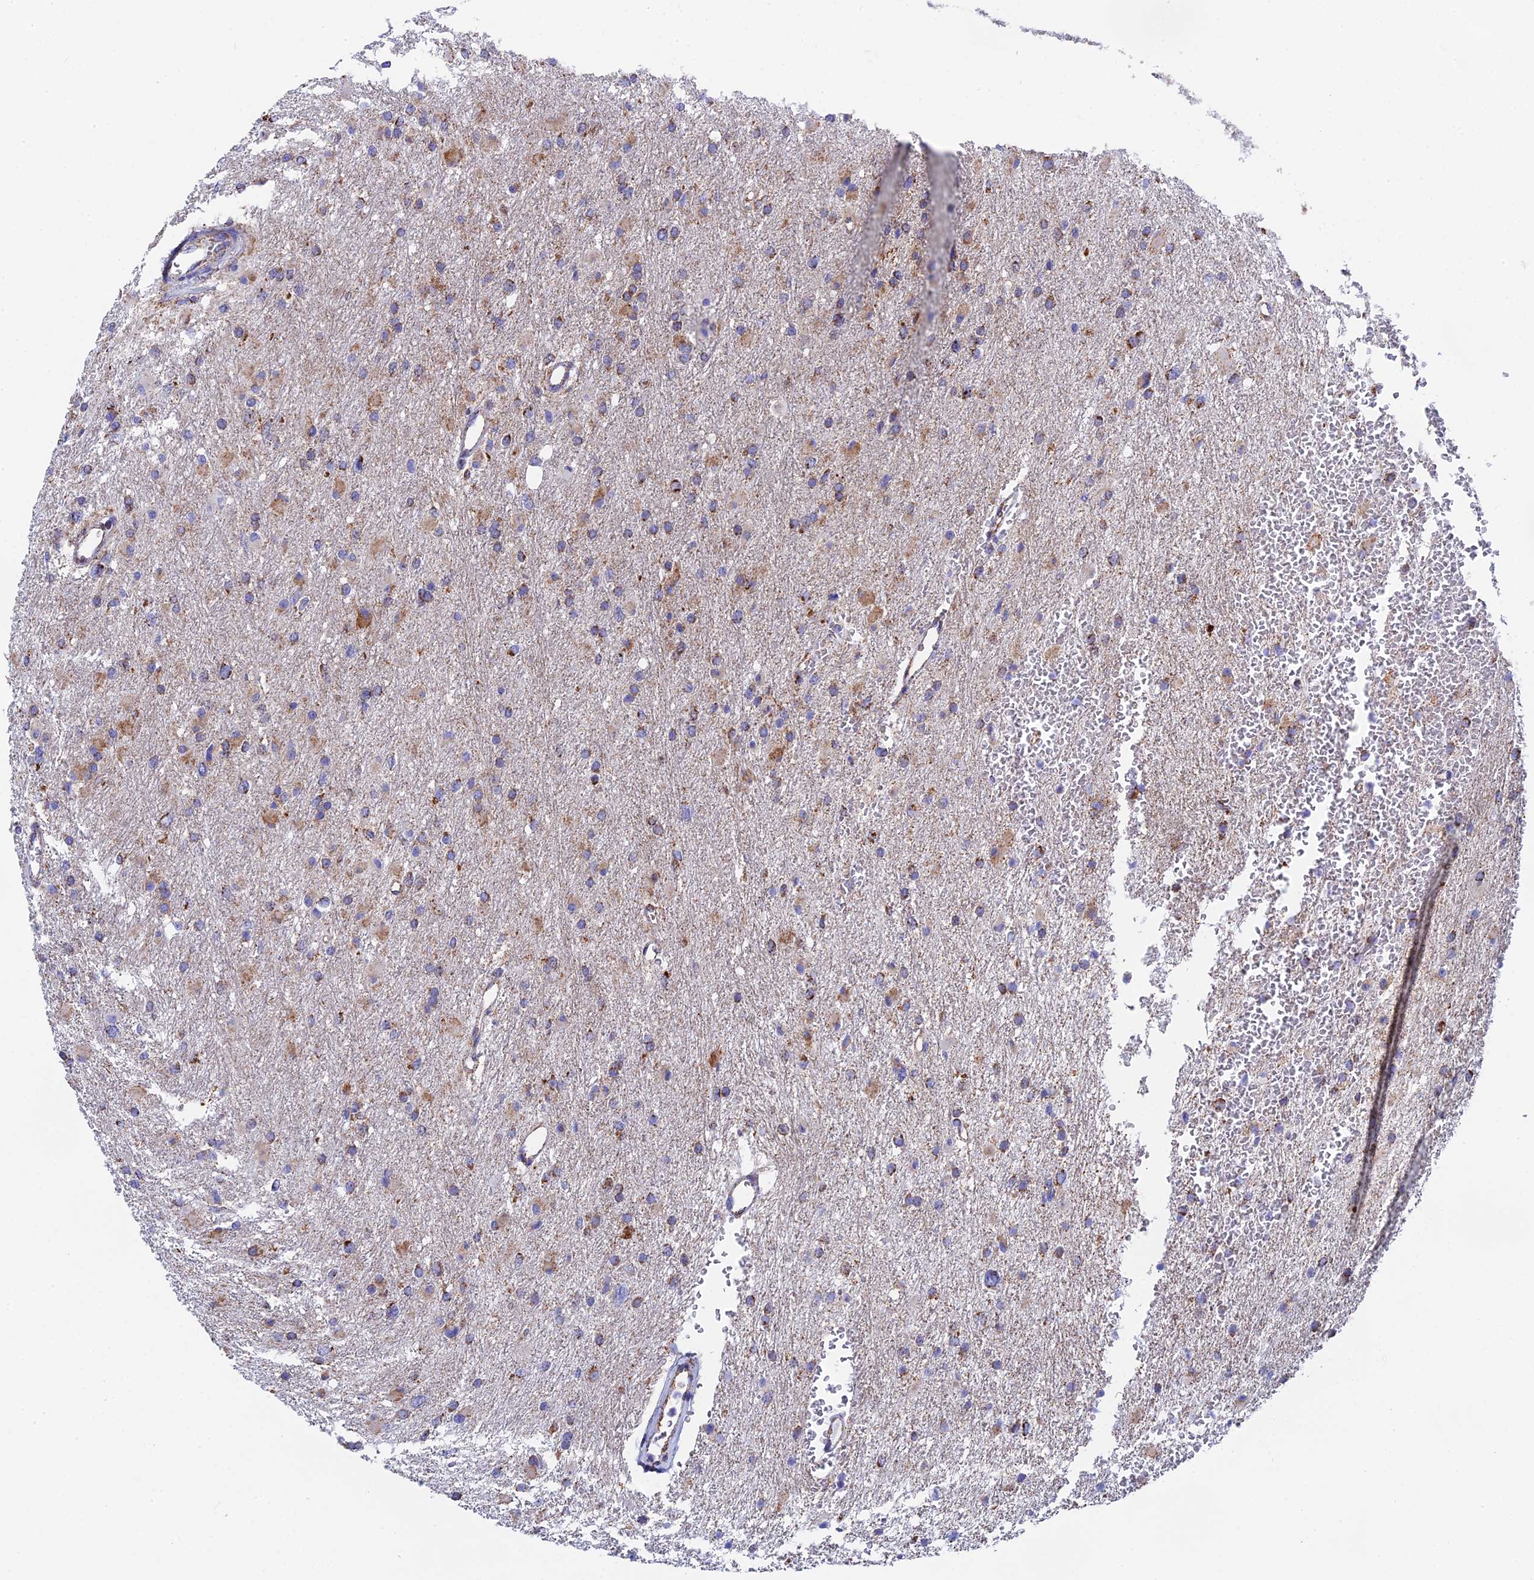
{"staining": {"intensity": "moderate", "quantity": ">75%", "location": "cytoplasmic/membranous"}, "tissue": "glioma", "cell_type": "Tumor cells", "image_type": "cancer", "snomed": [{"axis": "morphology", "description": "Glioma, malignant, High grade"}, {"axis": "topography", "description": "Cerebral cortex"}], "caption": "High-grade glioma (malignant) stained with a brown dye displays moderate cytoplasmic/membranous positive expression in approximately >75% of tumor cells.", "gene": "NDUFA5", "patient": {"sex": "female", "age": 36}}